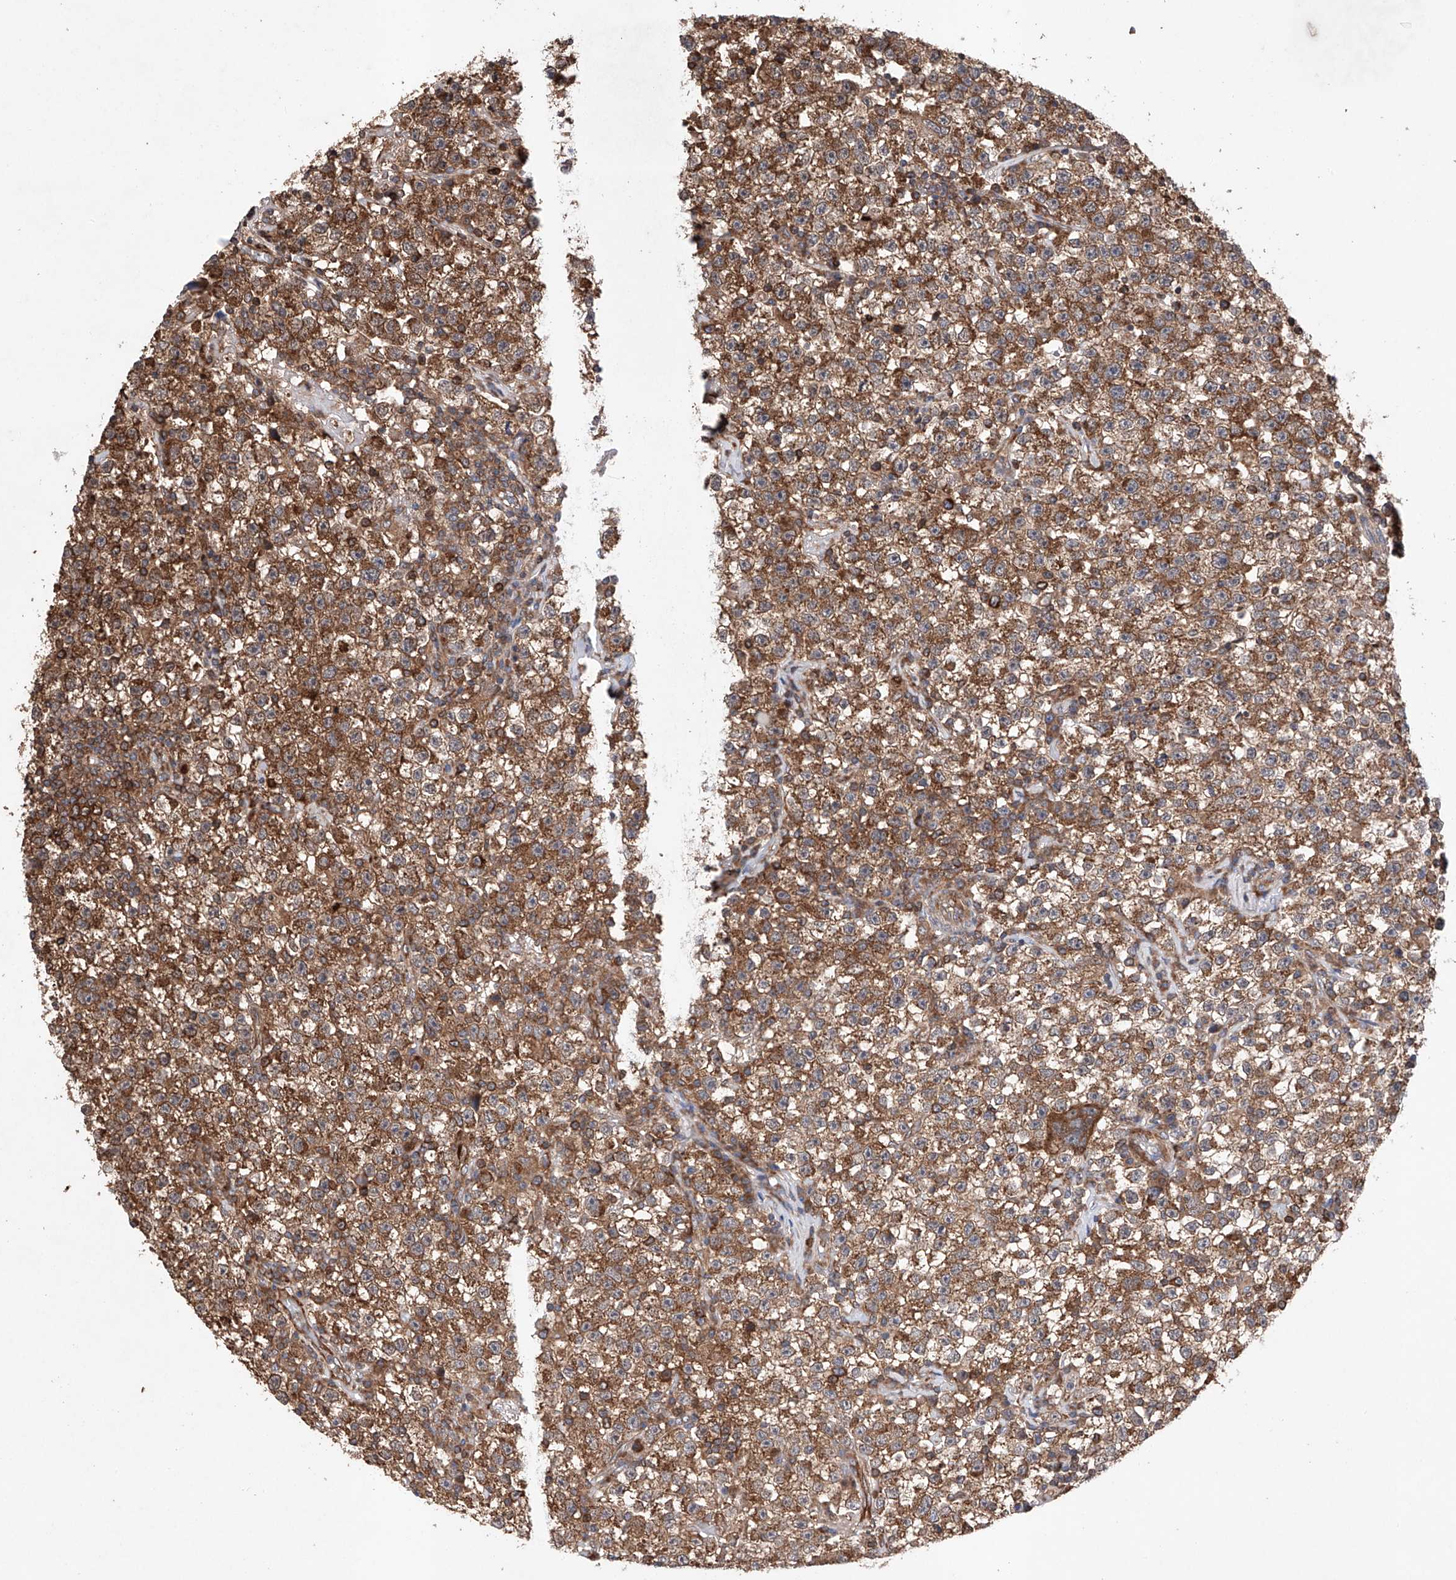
{"staining": {"intensity": "strong", "quantity": ">75%", "location": "cytoplasmic/membranous"}, "tissue": "testis cancer", "cell_type": "Tumor cells", "image_type": "cancer", "snomed": [{"axis": "morphology", "description": "Seminoma, NOS"}, {"axis": "topography", "description": "Testis"}], "caption": "DAB (3,3'-diaminobenzidine) immunohistochemical staining of testis seminoma exhibits strong cytoplasmic/membranous protein positivity in approximately >75% of tumor cells.", "gene": "TIMM23", "patient": {"sex": "male", "age": 22}}